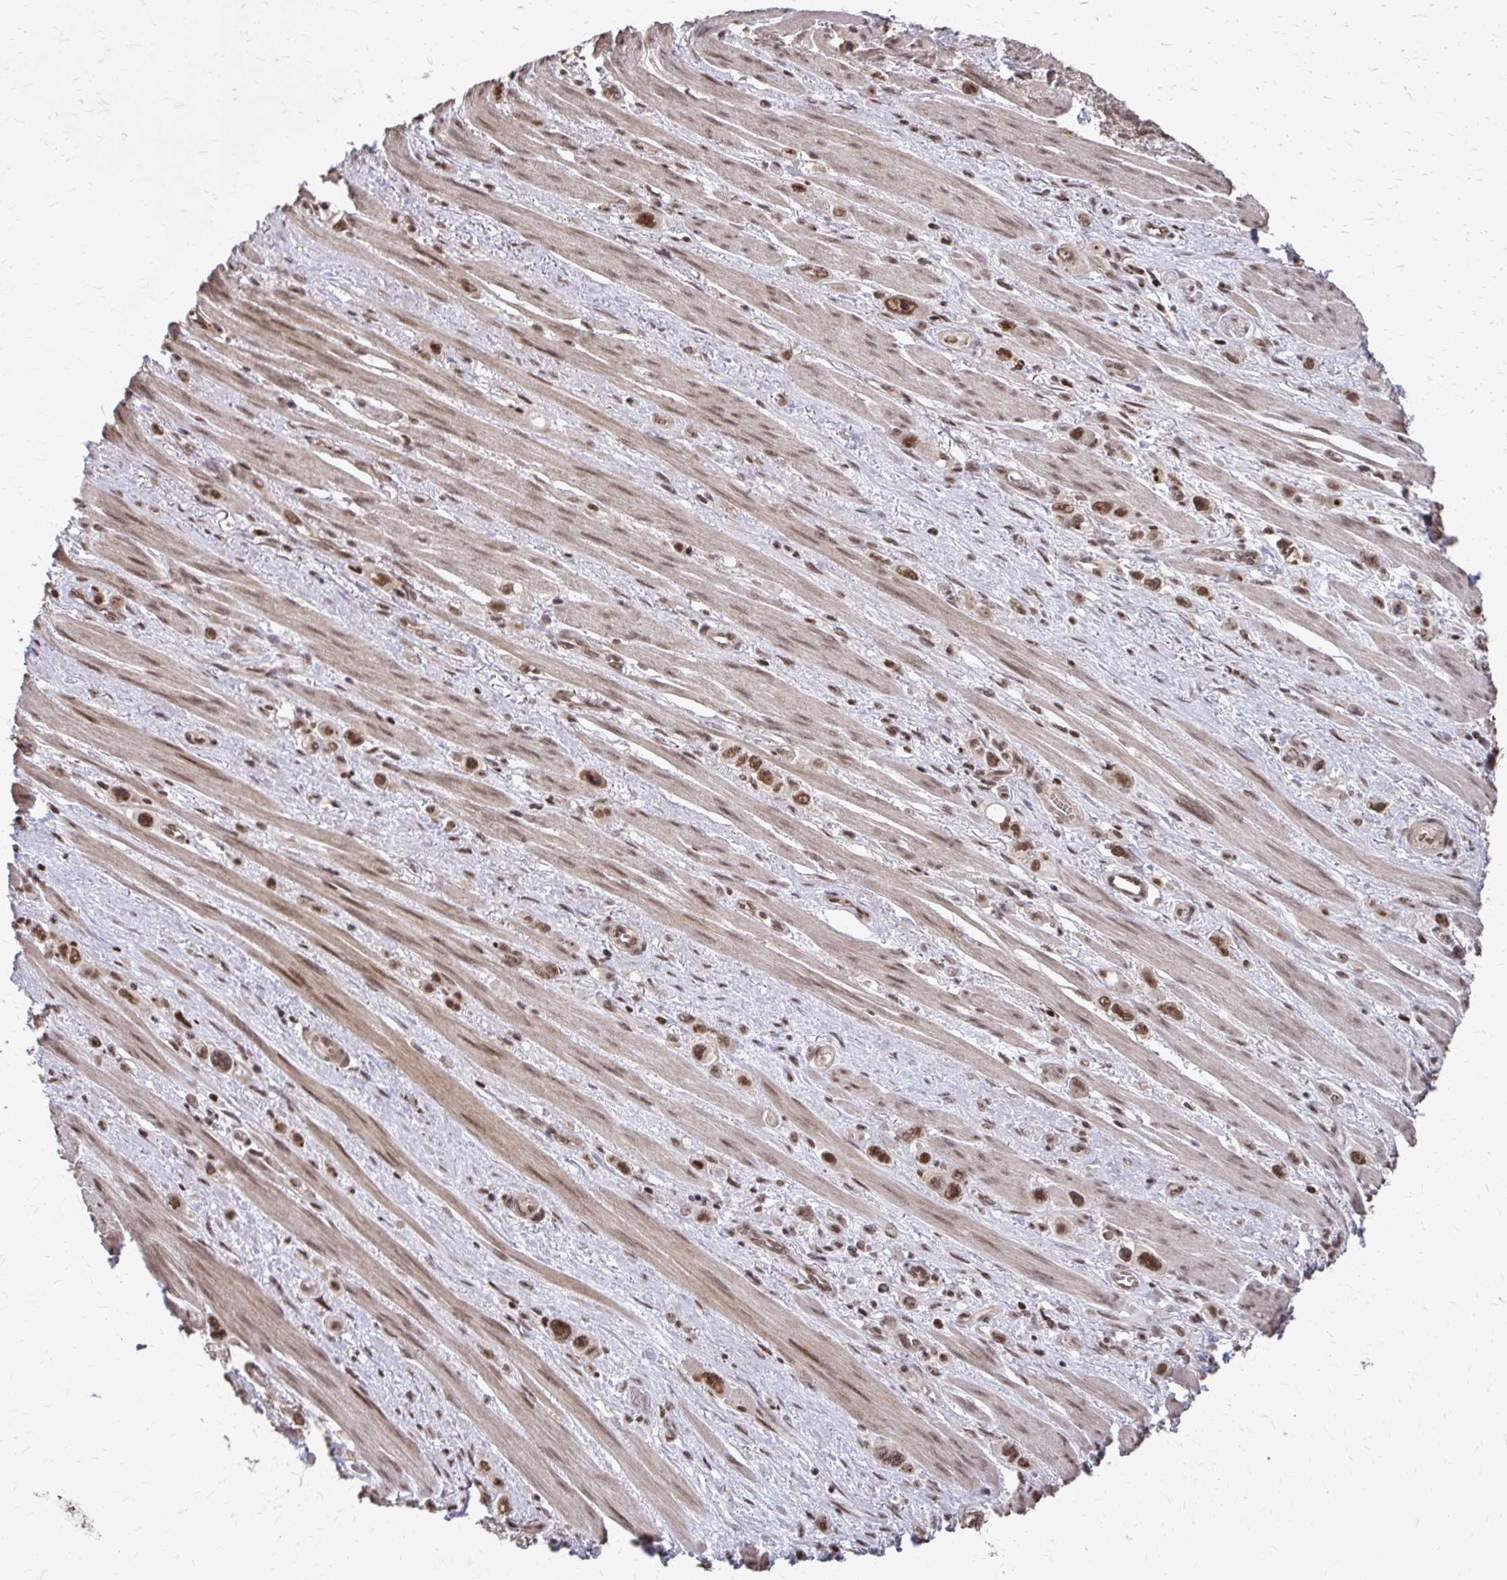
{"staining": {"intensity": "moderate", "quantity": ">75%", "location": "nuclear"}, "tissue": "stomach cancer", "cell_type": "Tumor cells", "image_type": "cancer", "snomed": [{"axis": "morphology", "description": "Adenocarcinoma, NOS"}, {"axis": "topography", "description": "Stomach, upper"}], "caption": "This is an image of immunohistochemistry (IHC) staining of adenocarcinoma (stomach), which shows moderate expression in the nuclear of tumor cells.", "gene": "SS18", "patient": {"sex": "male", "age": 75}}